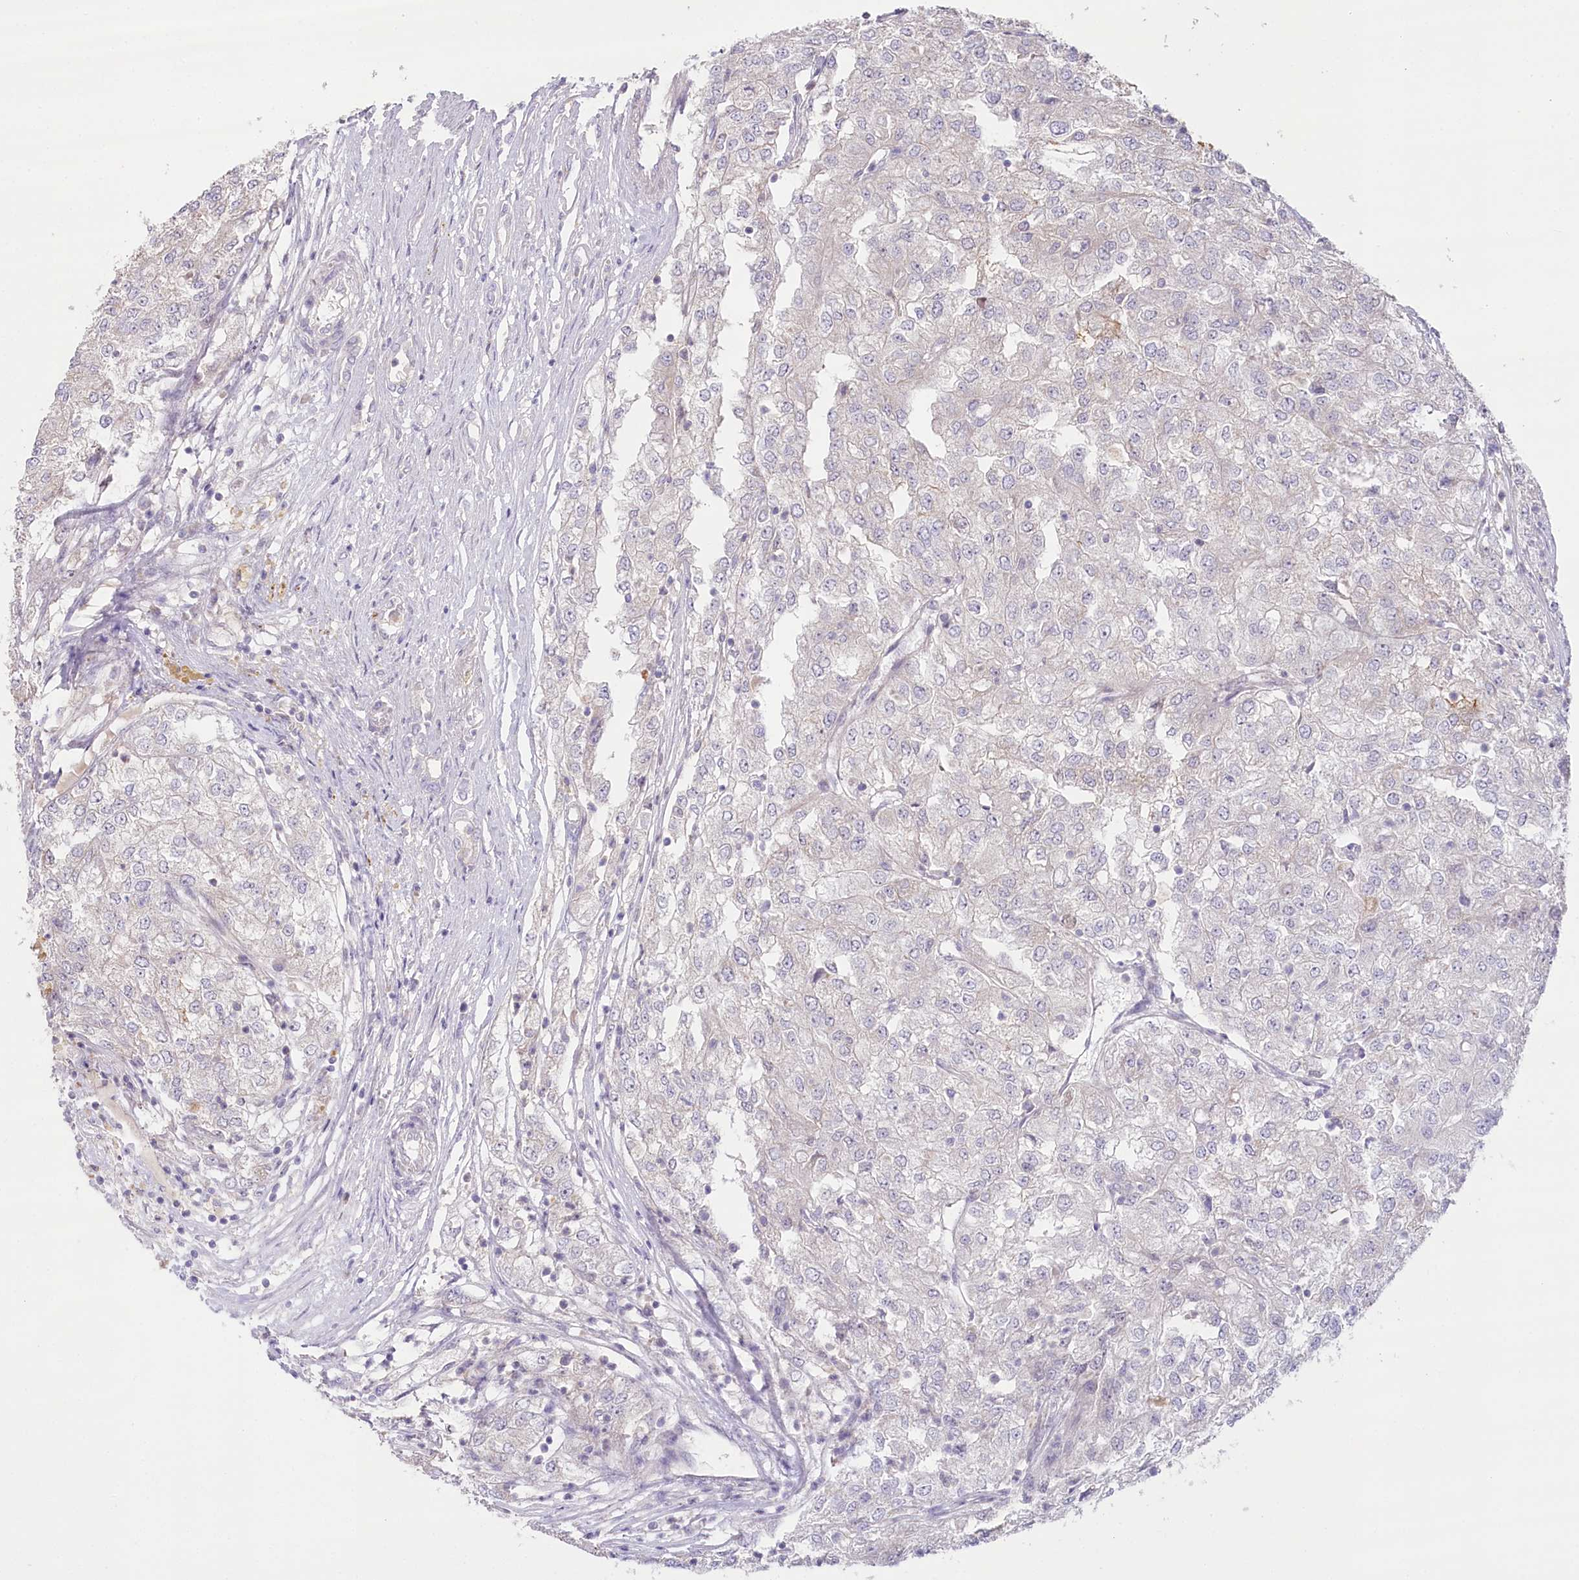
{"staining": {"intensity": "negative", "quantity": "none", "location": "none"}, "tissue": "renal cancer", "cell_type": "Tumor cells", "image_type": "cancer", "snomed": [{"axis": "morphology", "description": "Adenocarcinoma, NOS"}, {"axis": "topography", "description": "Kidney"}], "caption": "Immunohistochemical staining of human adenocarcinoma (renal) reveals no significant staining in tumor cells. The staining was performed using DAB to visualize the protein expression in brown, while the nuclei were stained in blue with hematoxylin (Magnification: 20x).", "gene": "SLC6A11", "patient": {"sex": "female", "age": 54}}